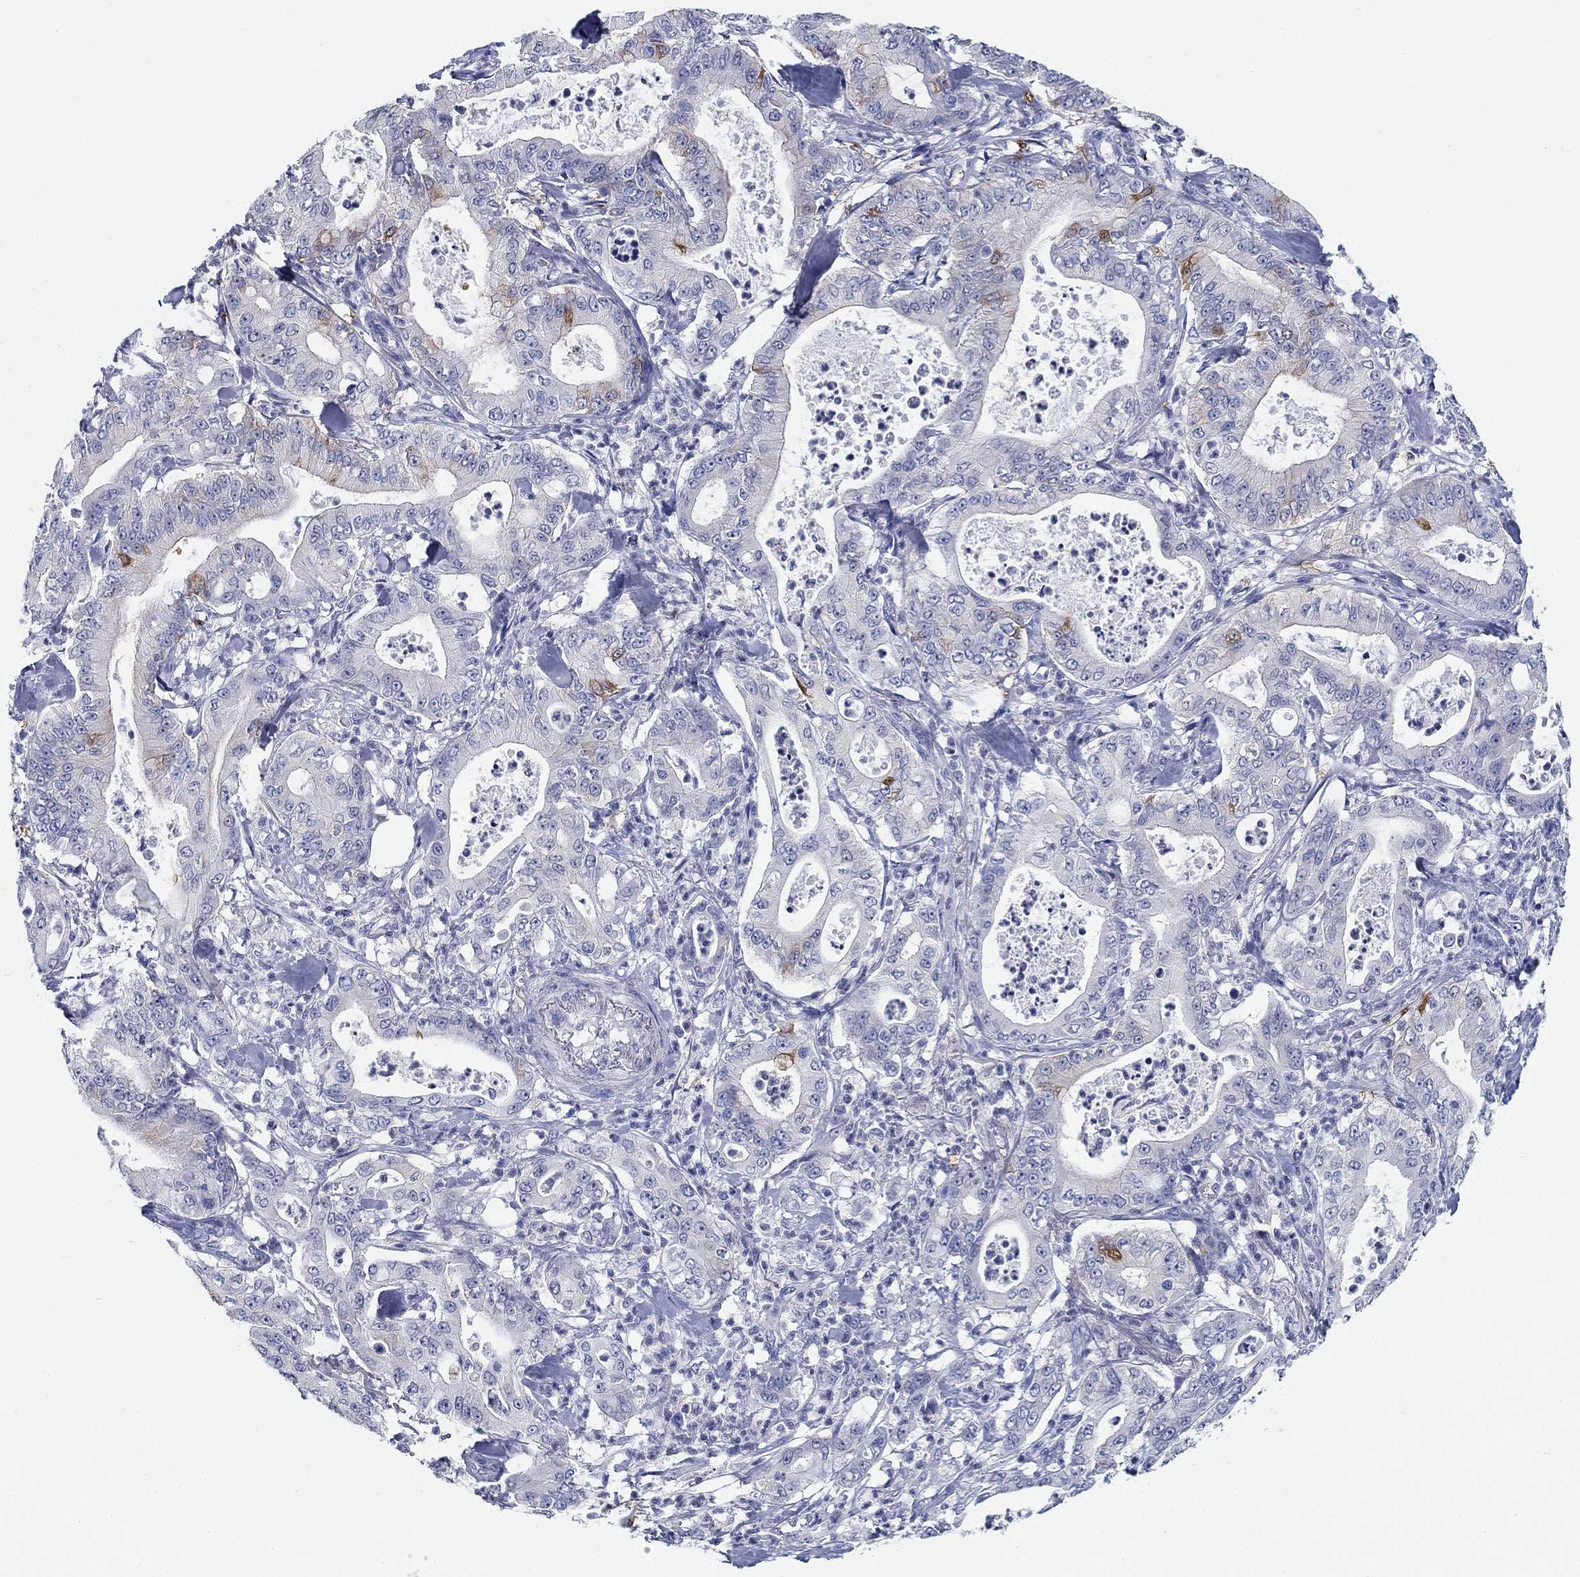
{"staining": {"intensity": "strong", "quantity": "<25%", "location": "cytoplasmic/membranous"}, "tissue": "pancreatic cancer", "cell_type": "Tumor cells", "image_type": "cancer", "snomed": [{"axis": "morphology", "description": "Adenocarcinoma, NOS"}, {"axis": "topography", "description": "Pancreas"}], "caption": "A brown stain labels strong cytoplasmic/membranous staining of a protein in pancreatic cancer tumor cells.", "gene": "RAP1GAP", "patient": {"sex": "male", "age": 71}}